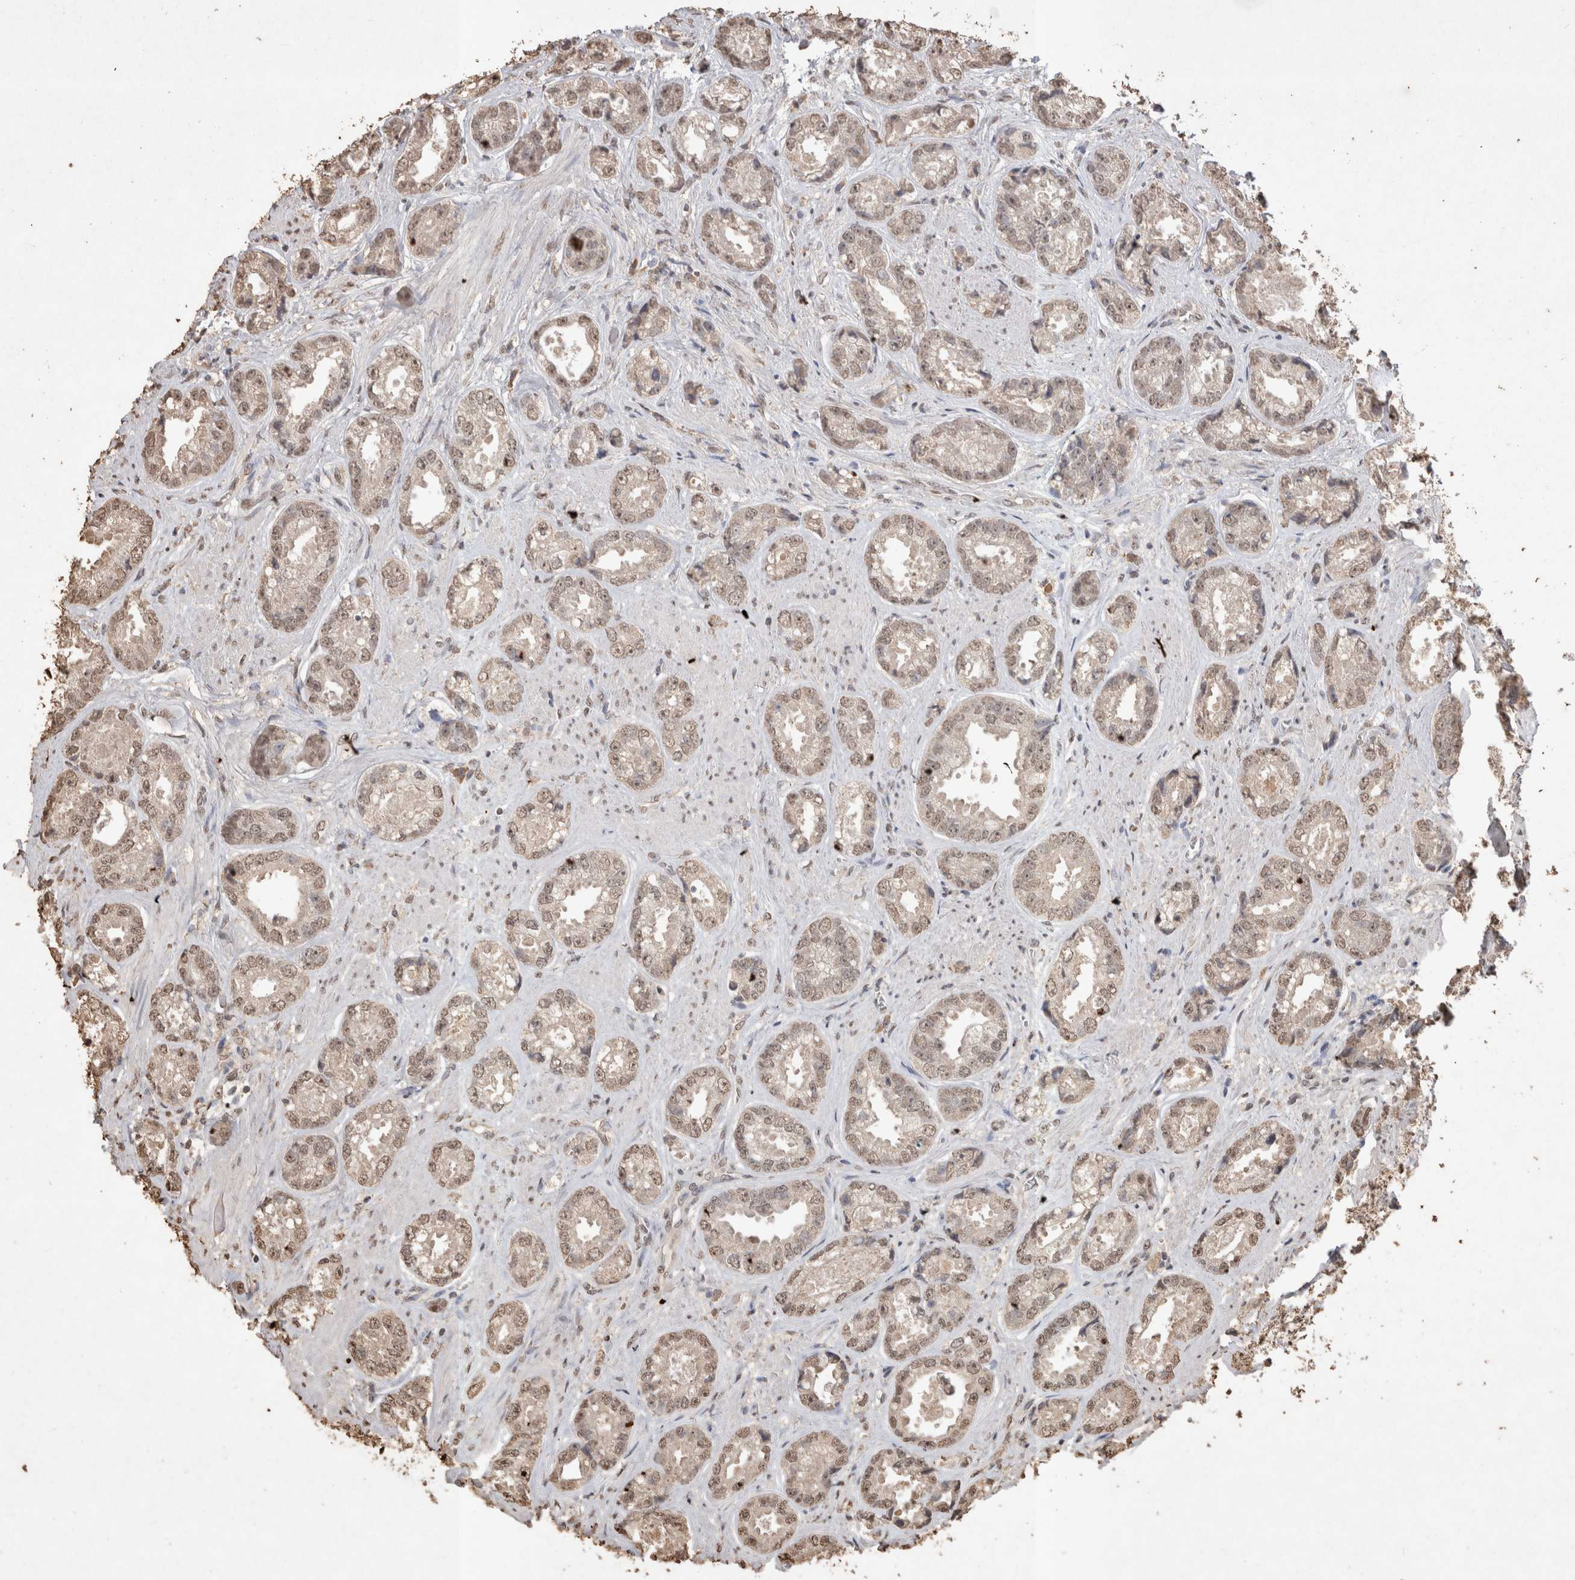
{"staining": {"intensity": "weak", "quantity": ">75%", "location": "nuclear"}, "tissue": "prostate cancer", "cell_type": "Tumor cells", "image_type": "cancer", "snomed": [{"axis": "morphology", "description": "Adenocarcinoma, High grade"}, {"axis": "topography", "description": "Prostate"}], "caption": "IHC (DAB) staining of prostate cancer demonstrates weak nuclear protein expression in approximately >75% of tumor cells.", "gene": "MLX", "patient": {"sex": "male", "age": 61}}